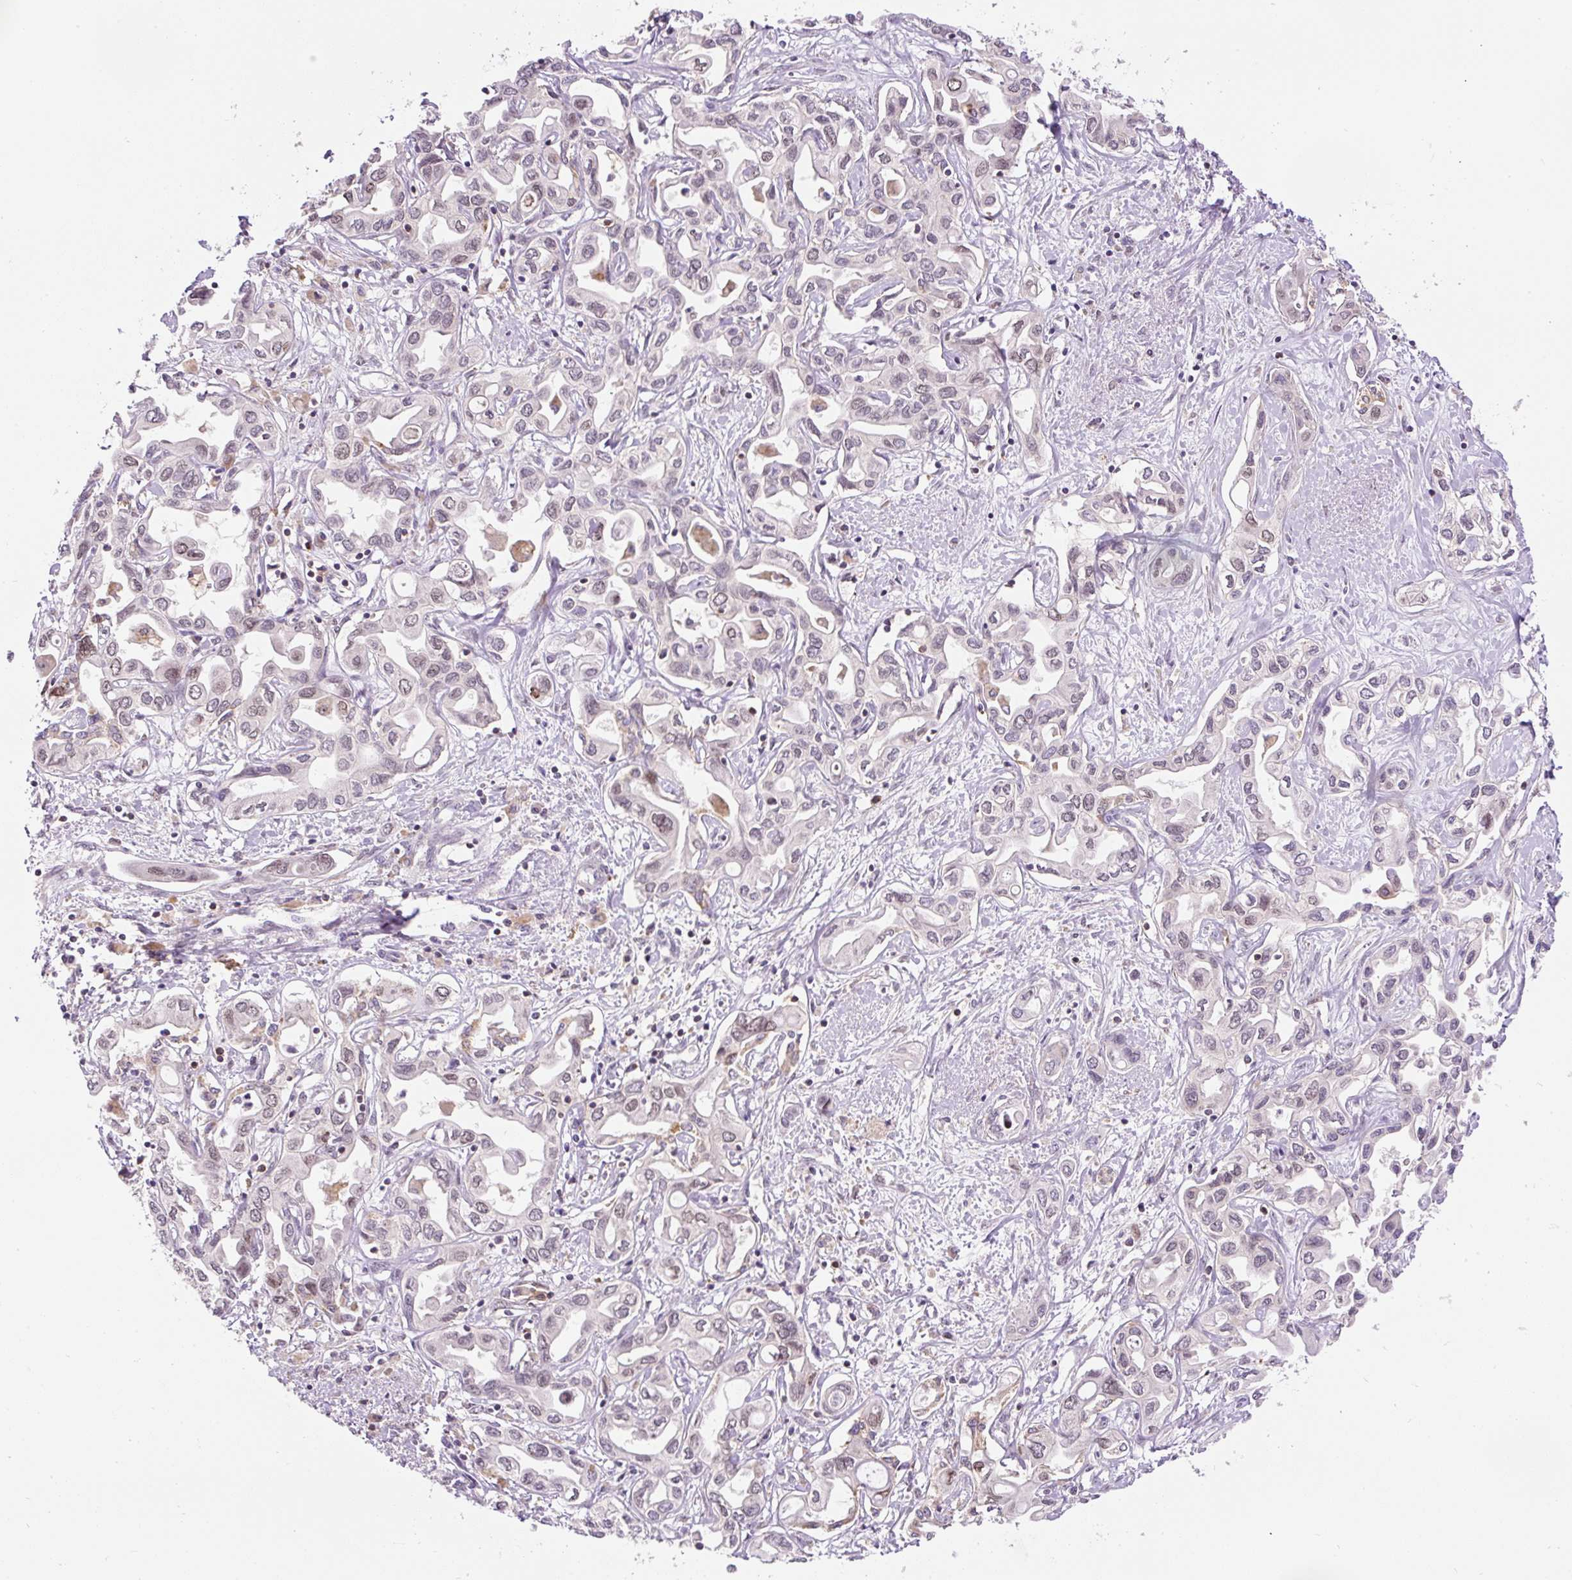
{"staining": {"intensity": "weak", "quantity": "25%-75%", "location": "nuclear"}, "tissue": "liver cancer", "cell_type": "Tumor cells", "image_type": "cancer", "snomed": [{"axis": "morphology", "description": "Cholangiocarcinoma"}, {"axis": "topography", "description": "Liver"}], "caption": "Approximately 25%-75% of tumor cells in liver cholangiocarcinoma reveal weak nuclear protein positivity as visualized by brown immunohistochemical staining.", "gene": "CARD11", "patient": {"sex": "female", "age": 64}}